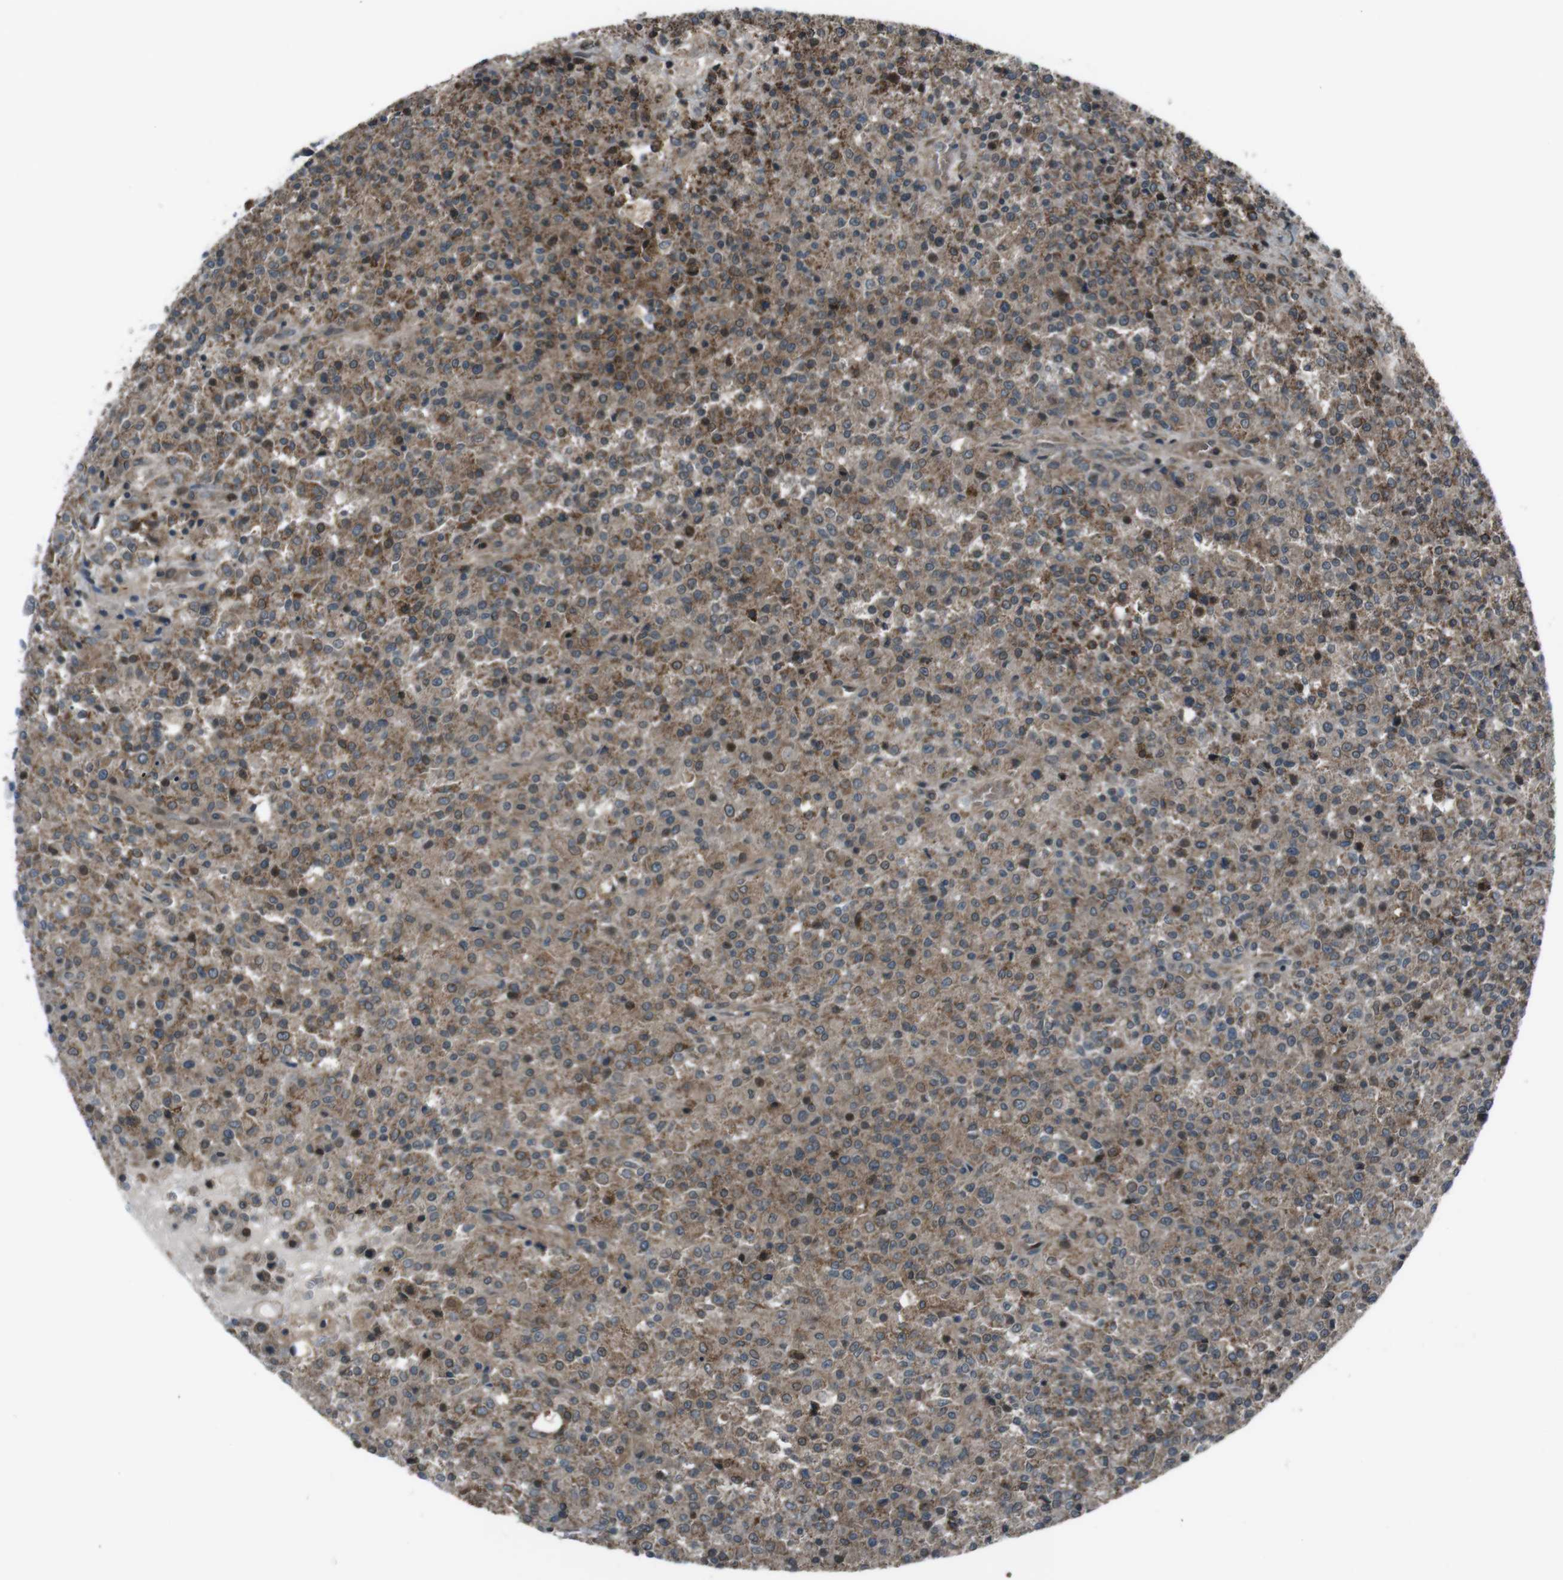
{"staining": {"intensity": "moderate", "quantity": ">75%", "location": "cytoplasmic/membranous"}, "tissue": "testis cancer", "cell_type": "Tumor cells", "image_type": "cancer", "snomed": [{"axis": "morphology", "description": "Seminoma, NOS"}, {"axis": "topography", "description": "Testis"}], "caption": "This photomicrograph exhibits immunohistochemistry (IHC) staining of human testis cancer, with medium moderate cytoplasmic/membranous expression in approximately >75% of tumor cells.", "gene": "SLC27A4", "patient": {"sex": "male", "age": 59}}